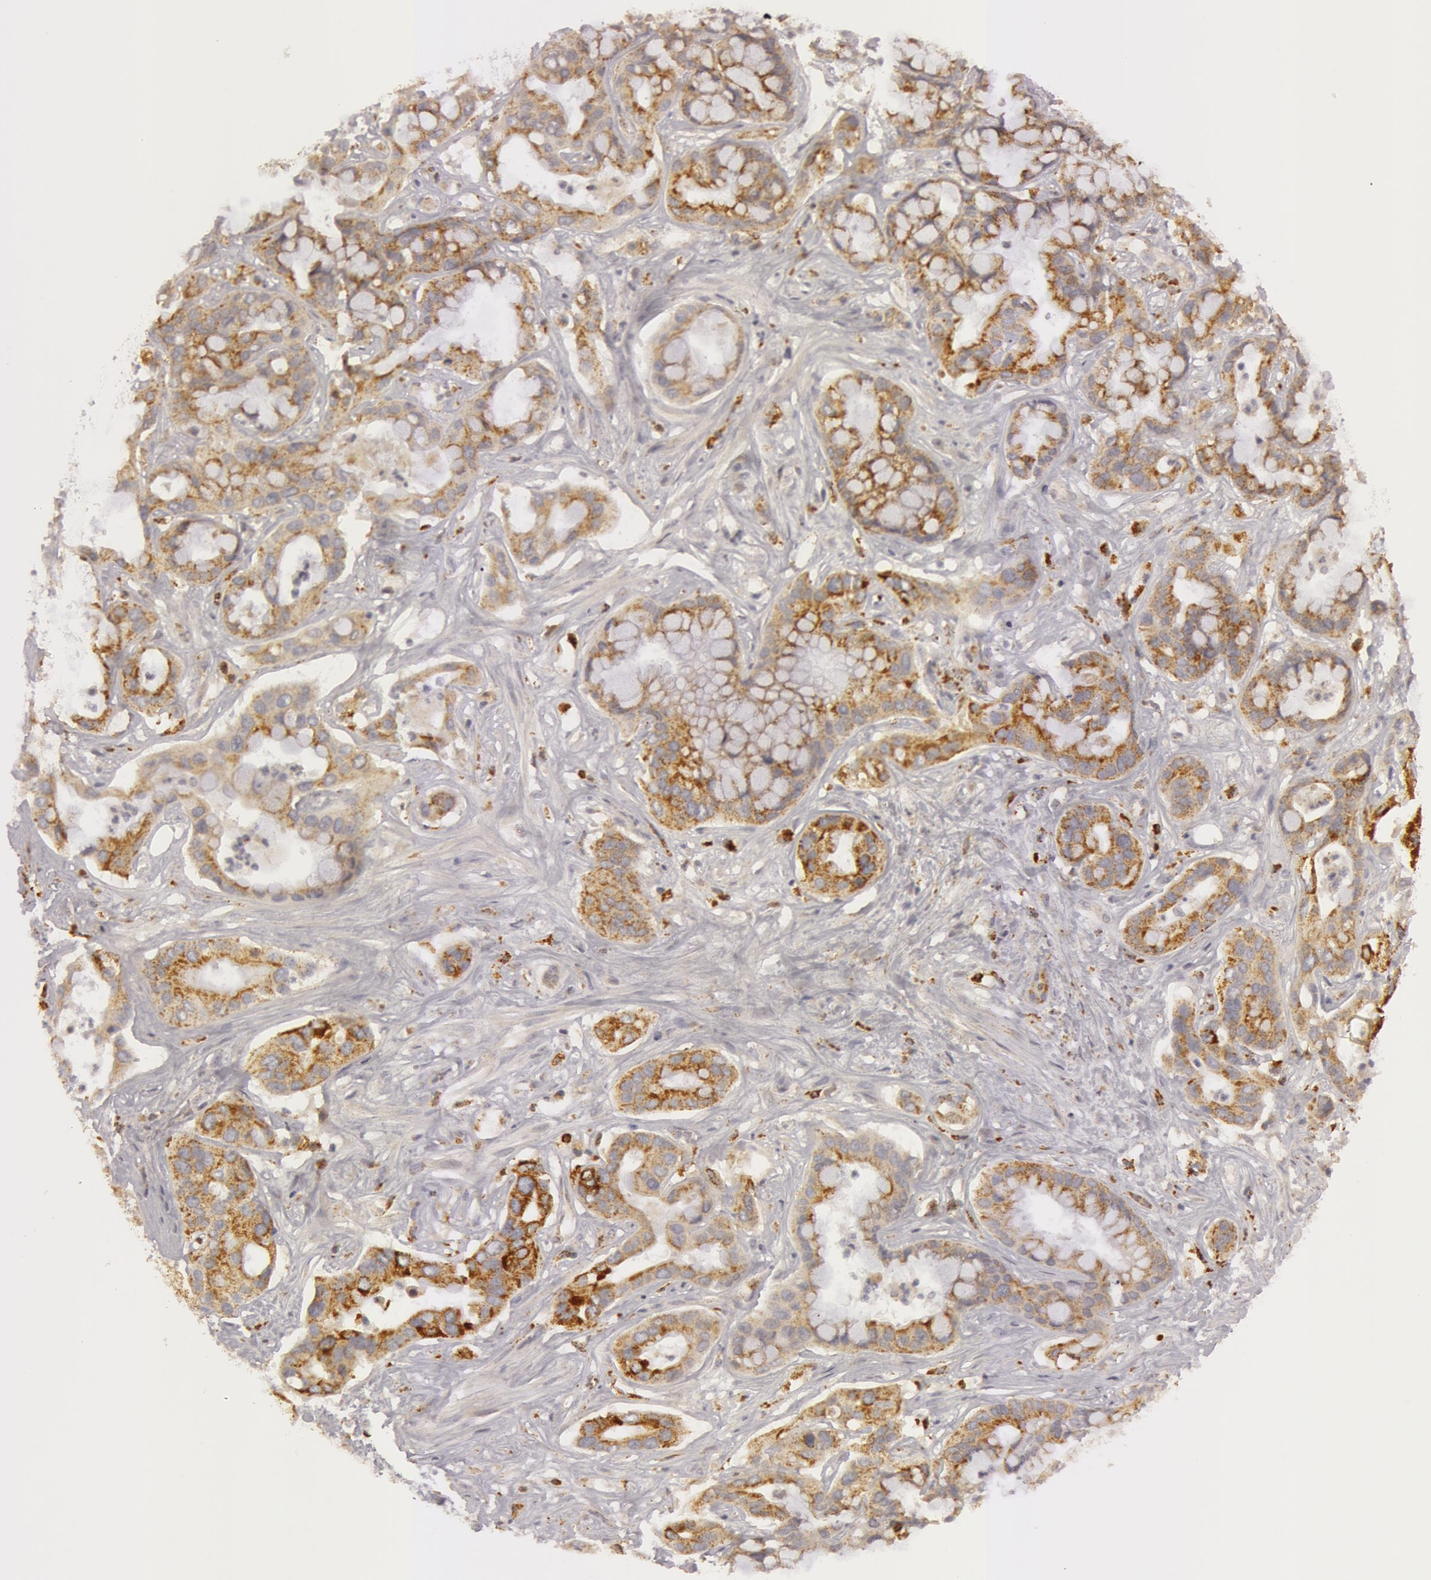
{"staining": {"intensity": "moderate", "quantity": ">75%", "location": "cytoplasmic/membranous"}, "tissue": "liver cancer", "cell_type": "Tumor cells", "image_type": "cancer", "snomed": [{"axis": "morphology", "description": "Cholangiocarcinoma"}, {"axis": "topography", "description": "Liver"}], "caption": "Approximately >75% of tumor cells in liver cancer demonstrate moderate cytoplasmic/membranous protein staining as visualized by brown immunohistochemical staining.", "gene": "C7", "patient": {"sex": "female", "age": 65}}